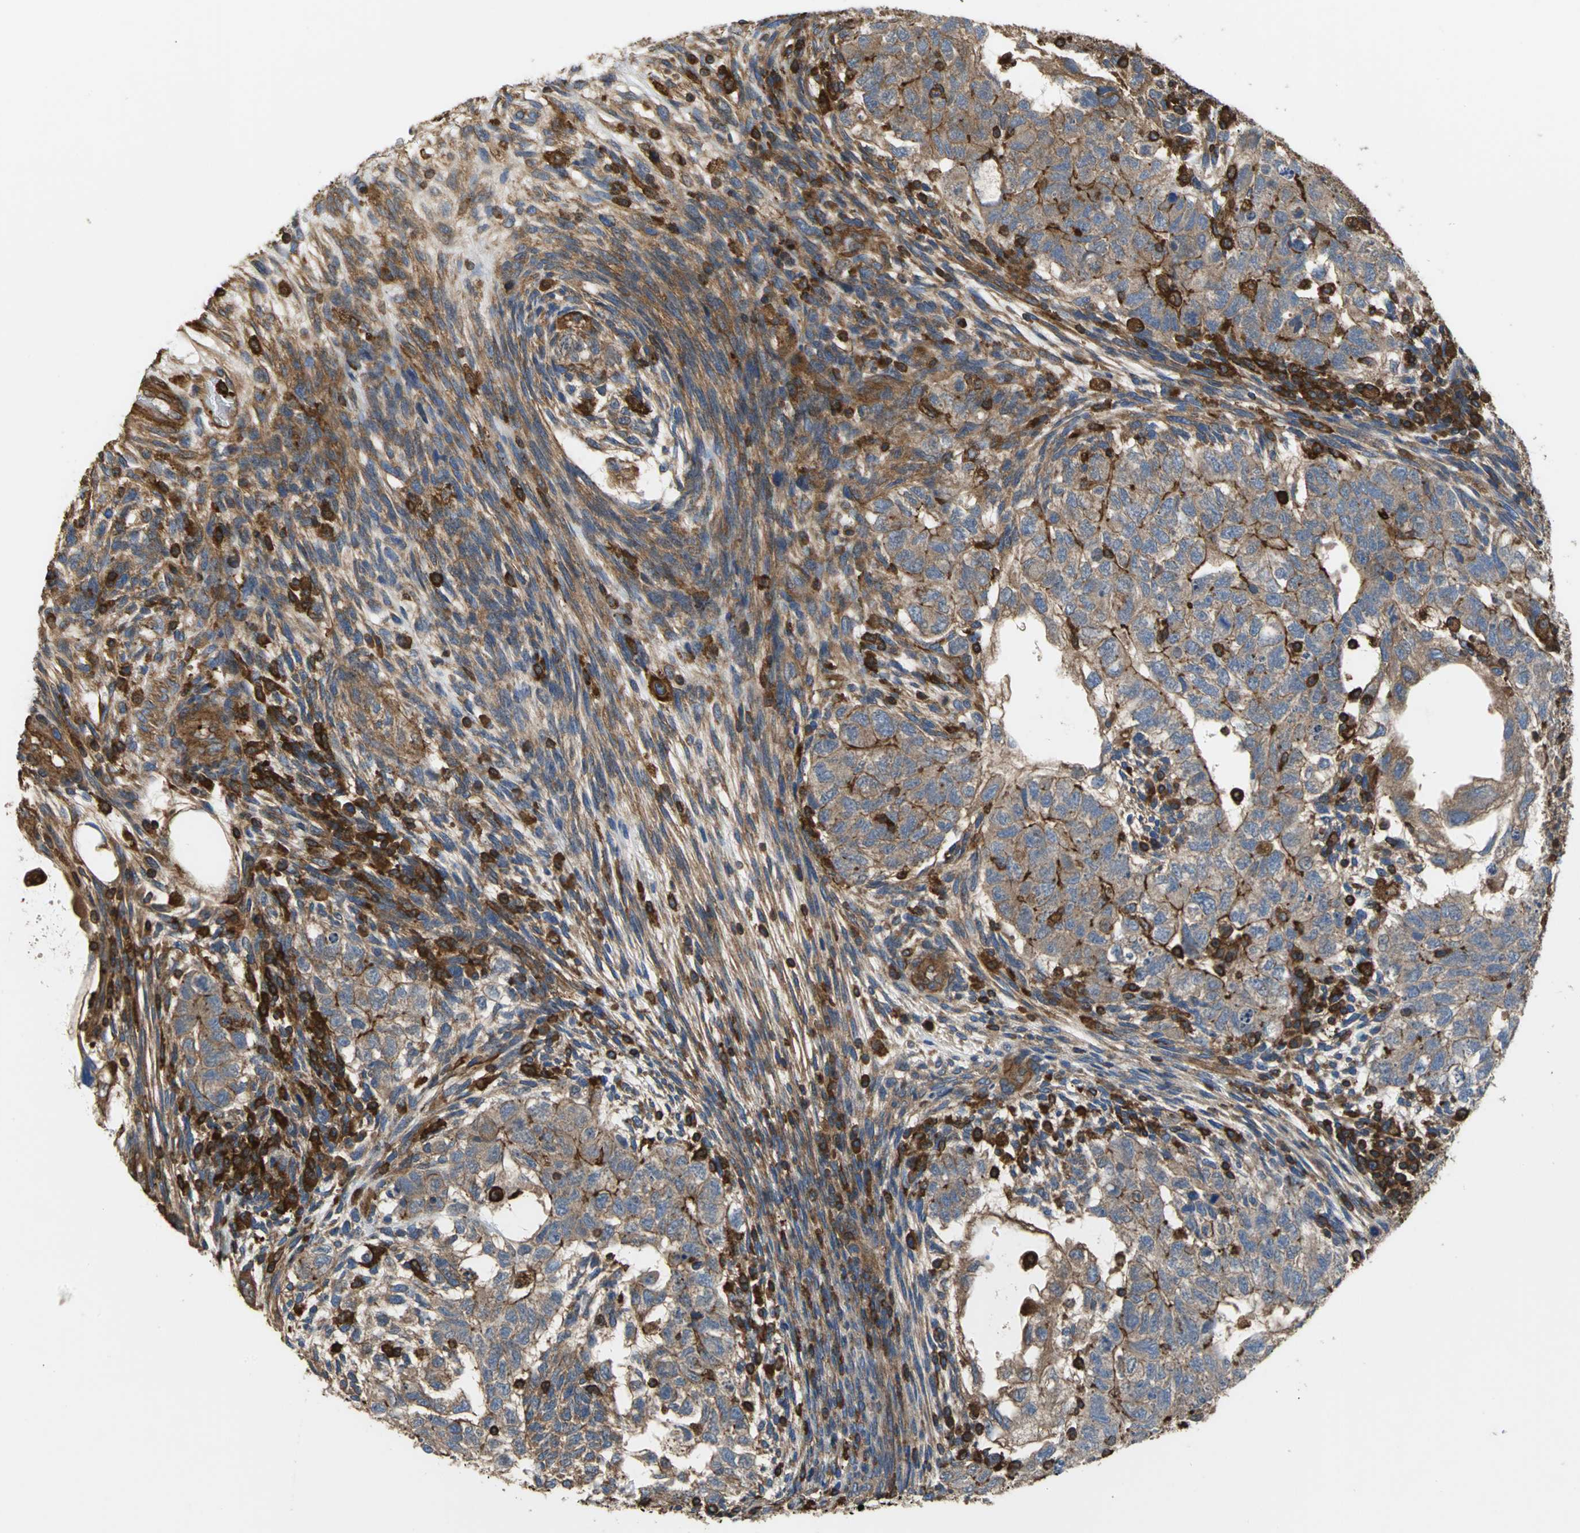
{"staining": {"intensity": "moderate", "quantity": "<25%", "location": "cytoplasmic/membranous"}, "tissue": "testis cancer", "cell_type": "Tumor cells", "image_type": "cancer", "snomed": [{"axis": "morphology", "description": "Normal tissue, NOS"}, {"axis": "morphology", "description": "Carcinoma, Embryonal, NOS"}, {"axis": "topography", "description": "Testis"}], "caption": "Testis cancer tissue shows moderate cytoplasmic/membranous positivity in about <25% of tumor cells, visualized by immunohistochemistry.", "gene": "TLN1", "patient": {"sex": "male", "age": 36}}